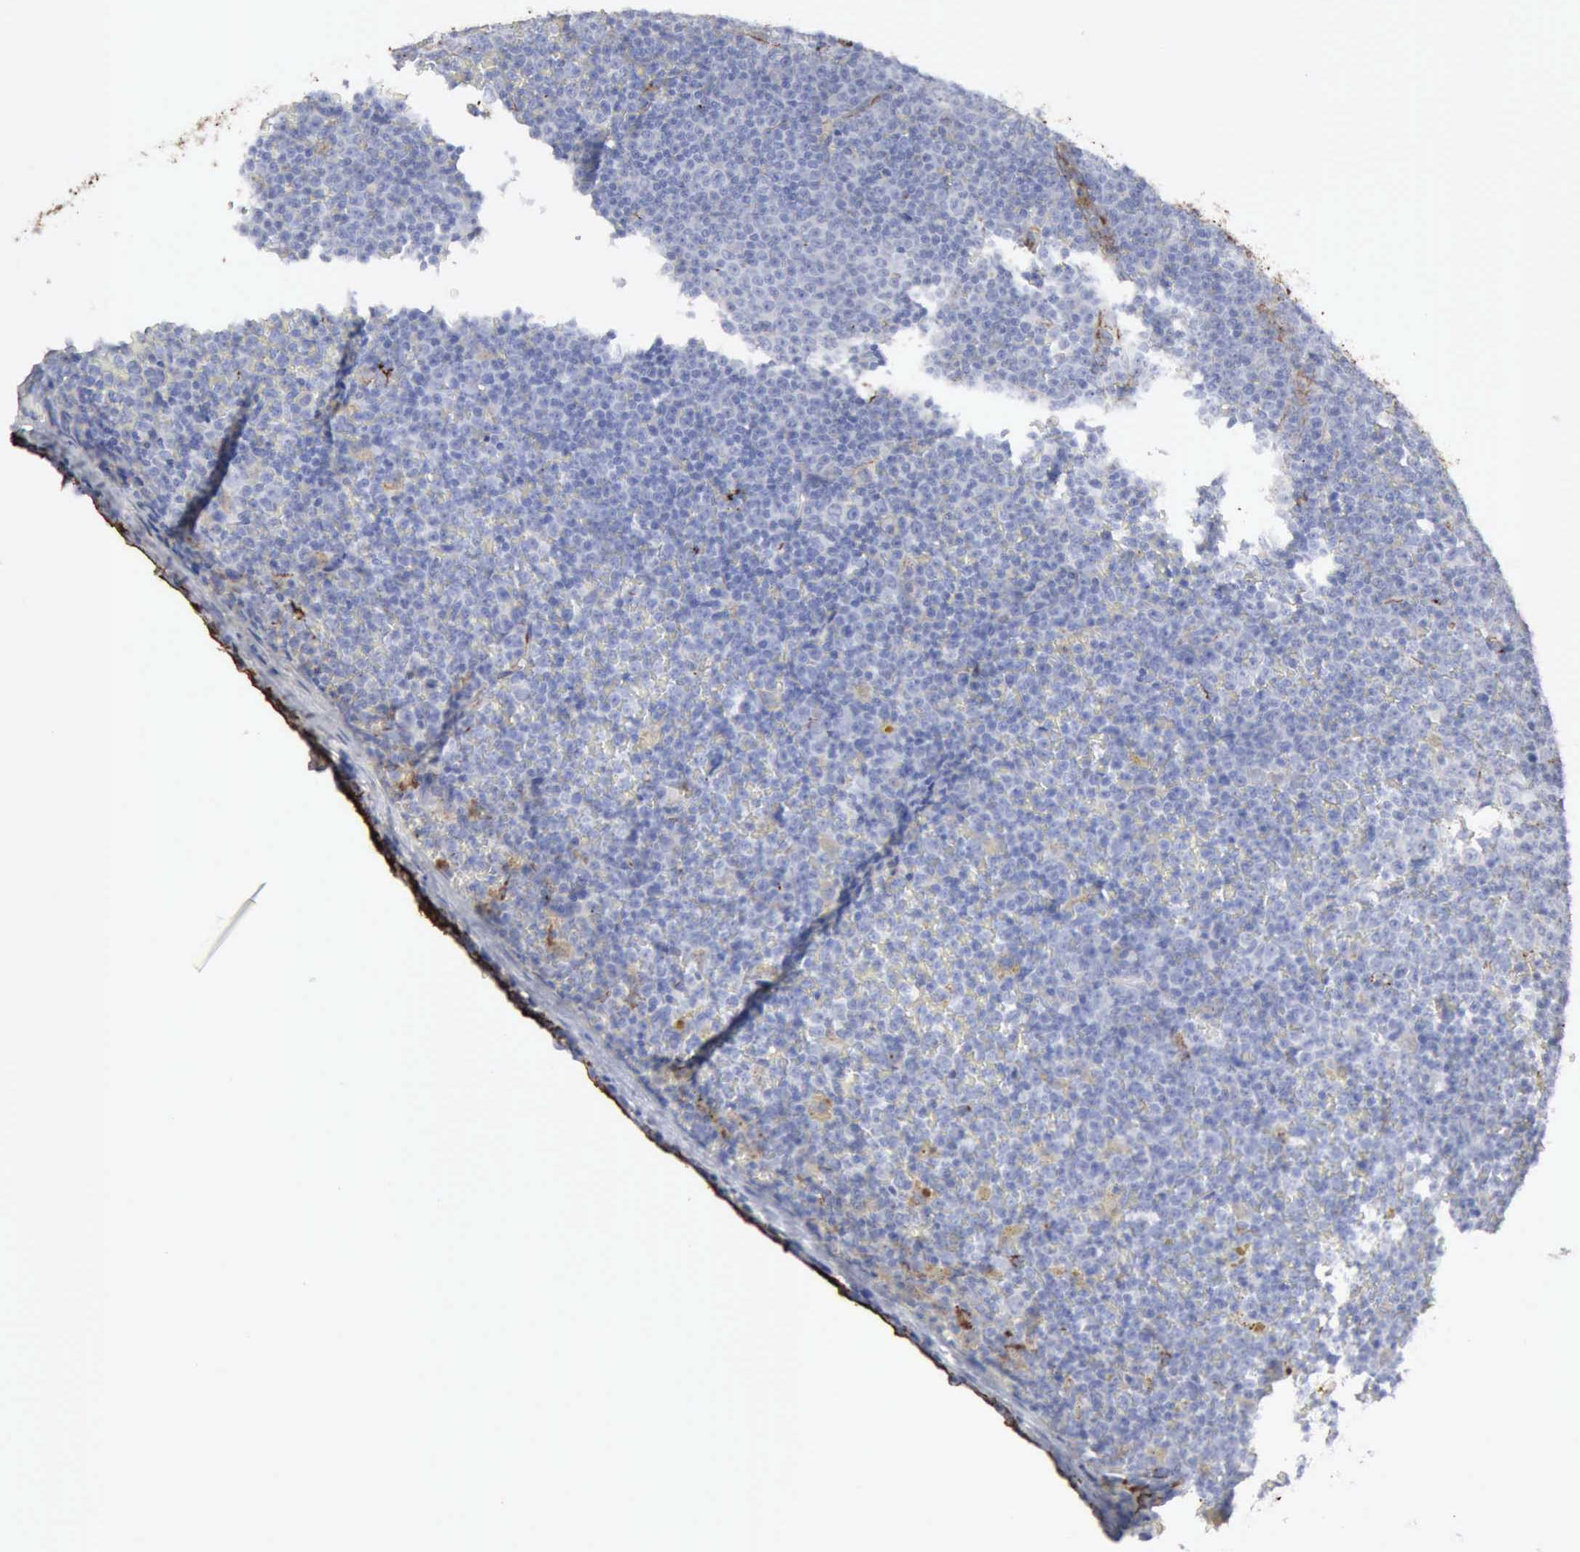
{"staining": {"intensity": "negative", "quantity": "none", "location": "none"}, "tissue": "lymphoma", "cell_type": "Tumor cells", "image_type": "cancer", "snomed": [{"axis": "morphology", "description": "Malignant lymphoma, non-Hodgkin's type, Low grade"}, {"axis": "topography", "description": "Lymph node"}], "caption": "A high-resolution micrograph shows immunohistochemistry staining of low-grade malignant lymphoma, non-Hodgkin's type, which exhibits no significant positivity in tumor cells.", "gene": "C4BPA", "patient": {"sex": "male", "age": 50}}